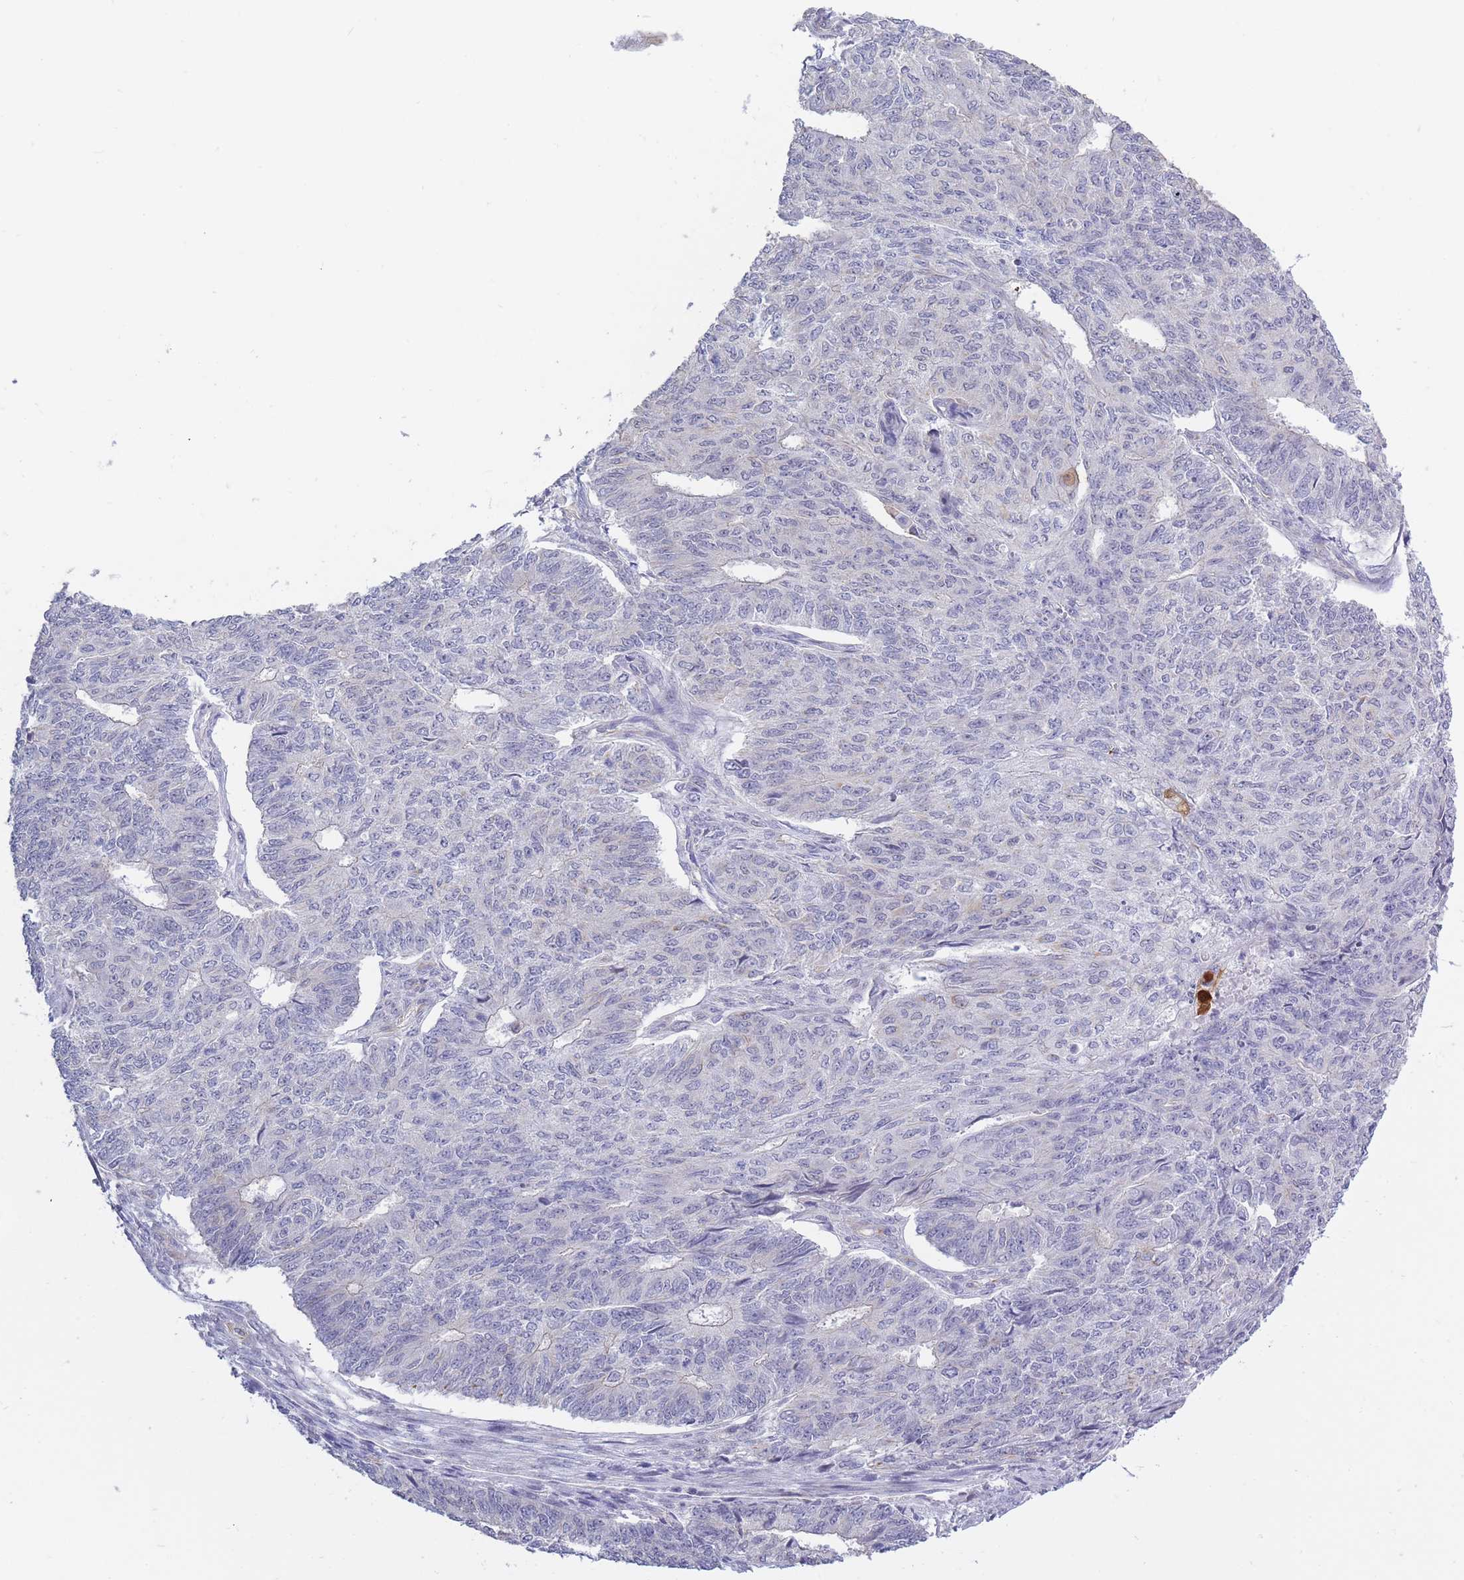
{"staining": {"intensity": "negative", "quantity": "none", "location": "none"}, "tissue": "endometrial cancer", "cell_type": "Tumor cells", "image_type": "cancer", "snomed": [{"axis": "morphology", "description": "Adenocarcinoma, NOS"}, {"axis": "topography", "description": "Endometrium"}], "caption": "An image of human endometrial cancer is negative for staining in tumor cells.", "gene": "C19orf25", "patient": {"sex": "female", "age": 32}}